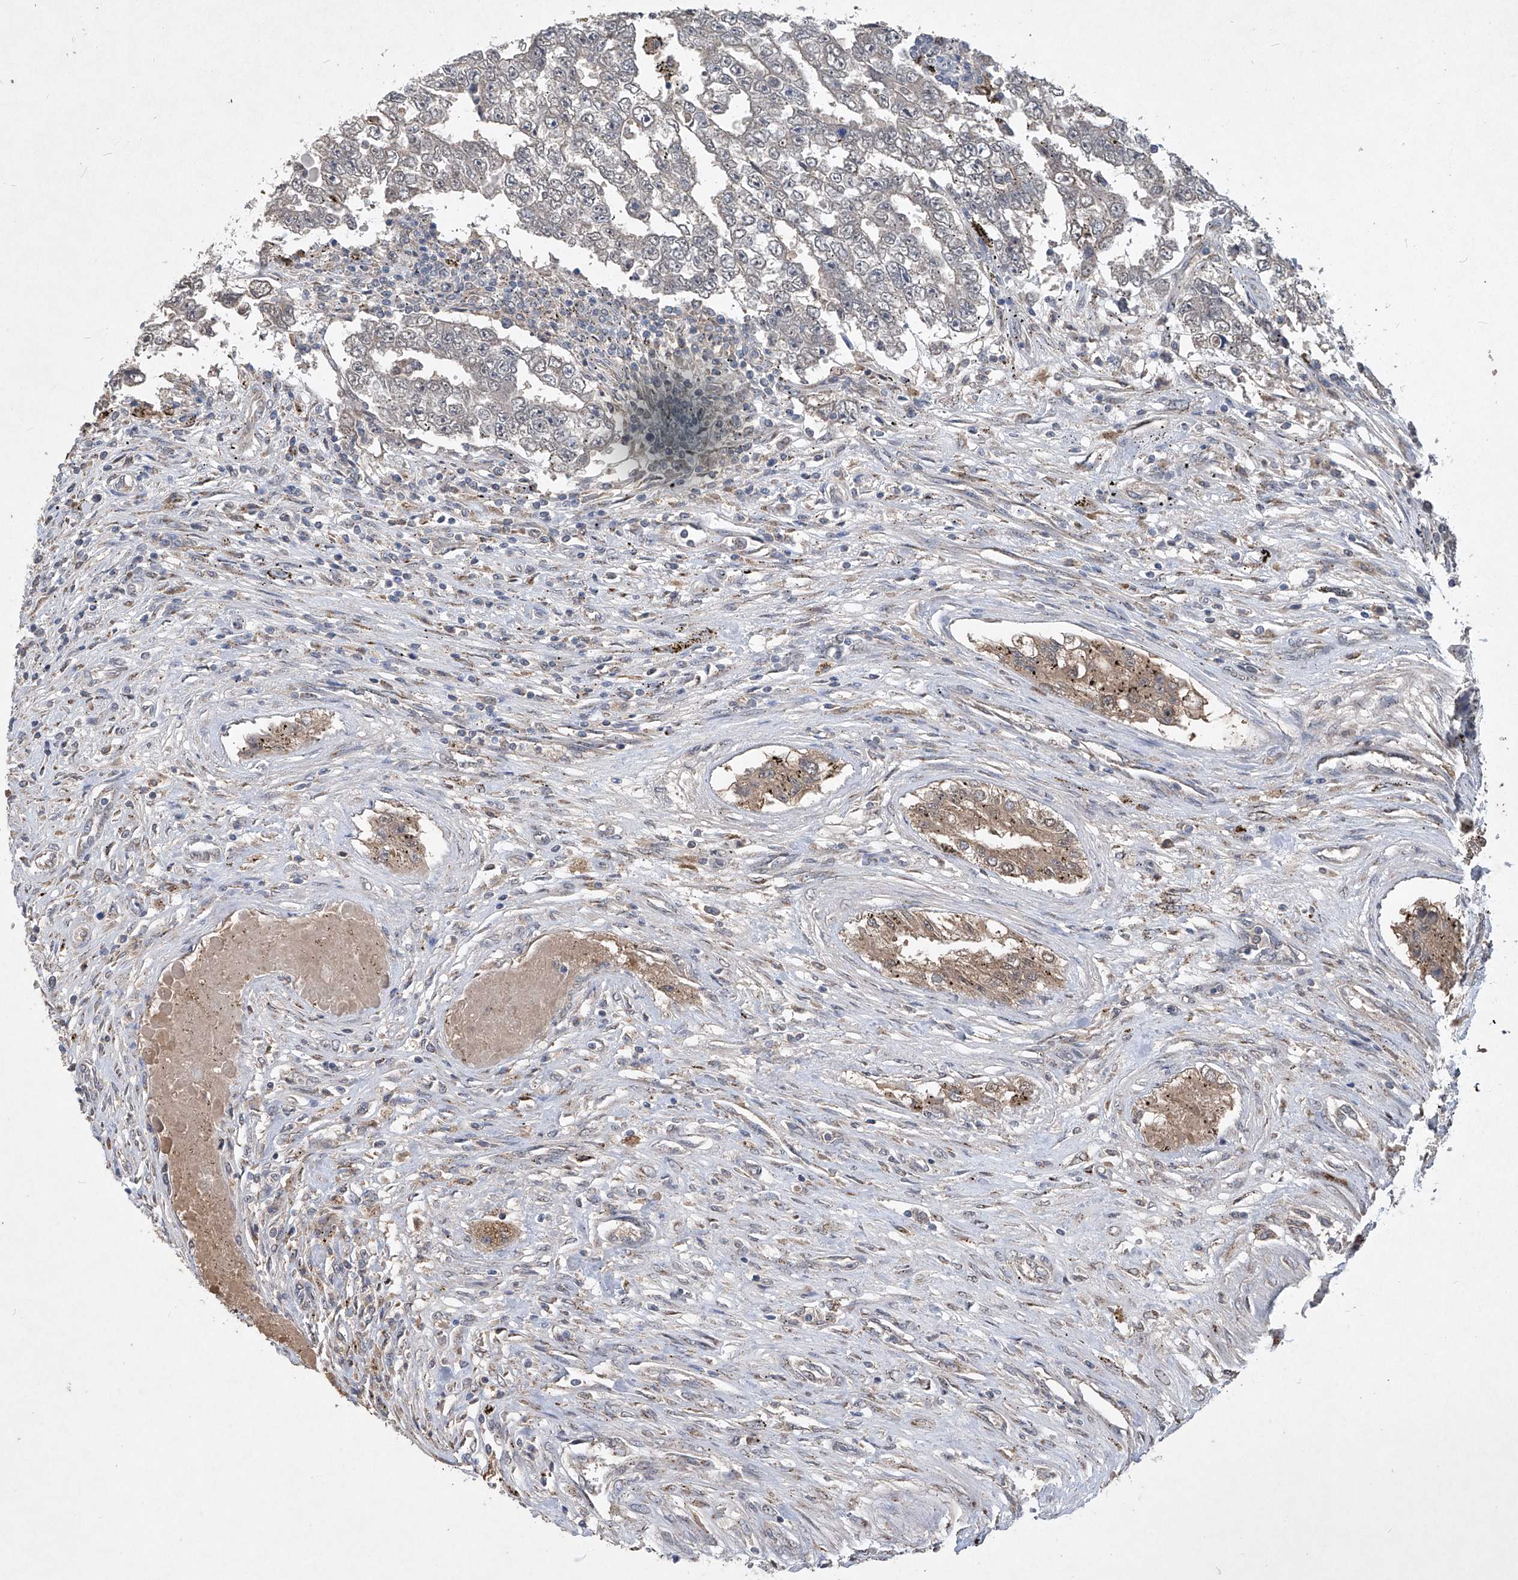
{"staining": {"intensity": "weak", "quantity": "<25%", "location": "cytoplasmic/membranous"}, "tissue": "testis cancer", "cell_type": "Tumor cells", "image_type": "cancer", "snomed": [{"axis": "morphology", "description": "Carcinoma, Embryonal, NOS"}, {"axis": "topography", "description": "Testis"}], "caption": "IHC of human testis cancer (embryonal carcinoma) exhibits no expression in tumor cells.", "gene": "PCSK5", "patient": {"sex": "male", "age": 25}}